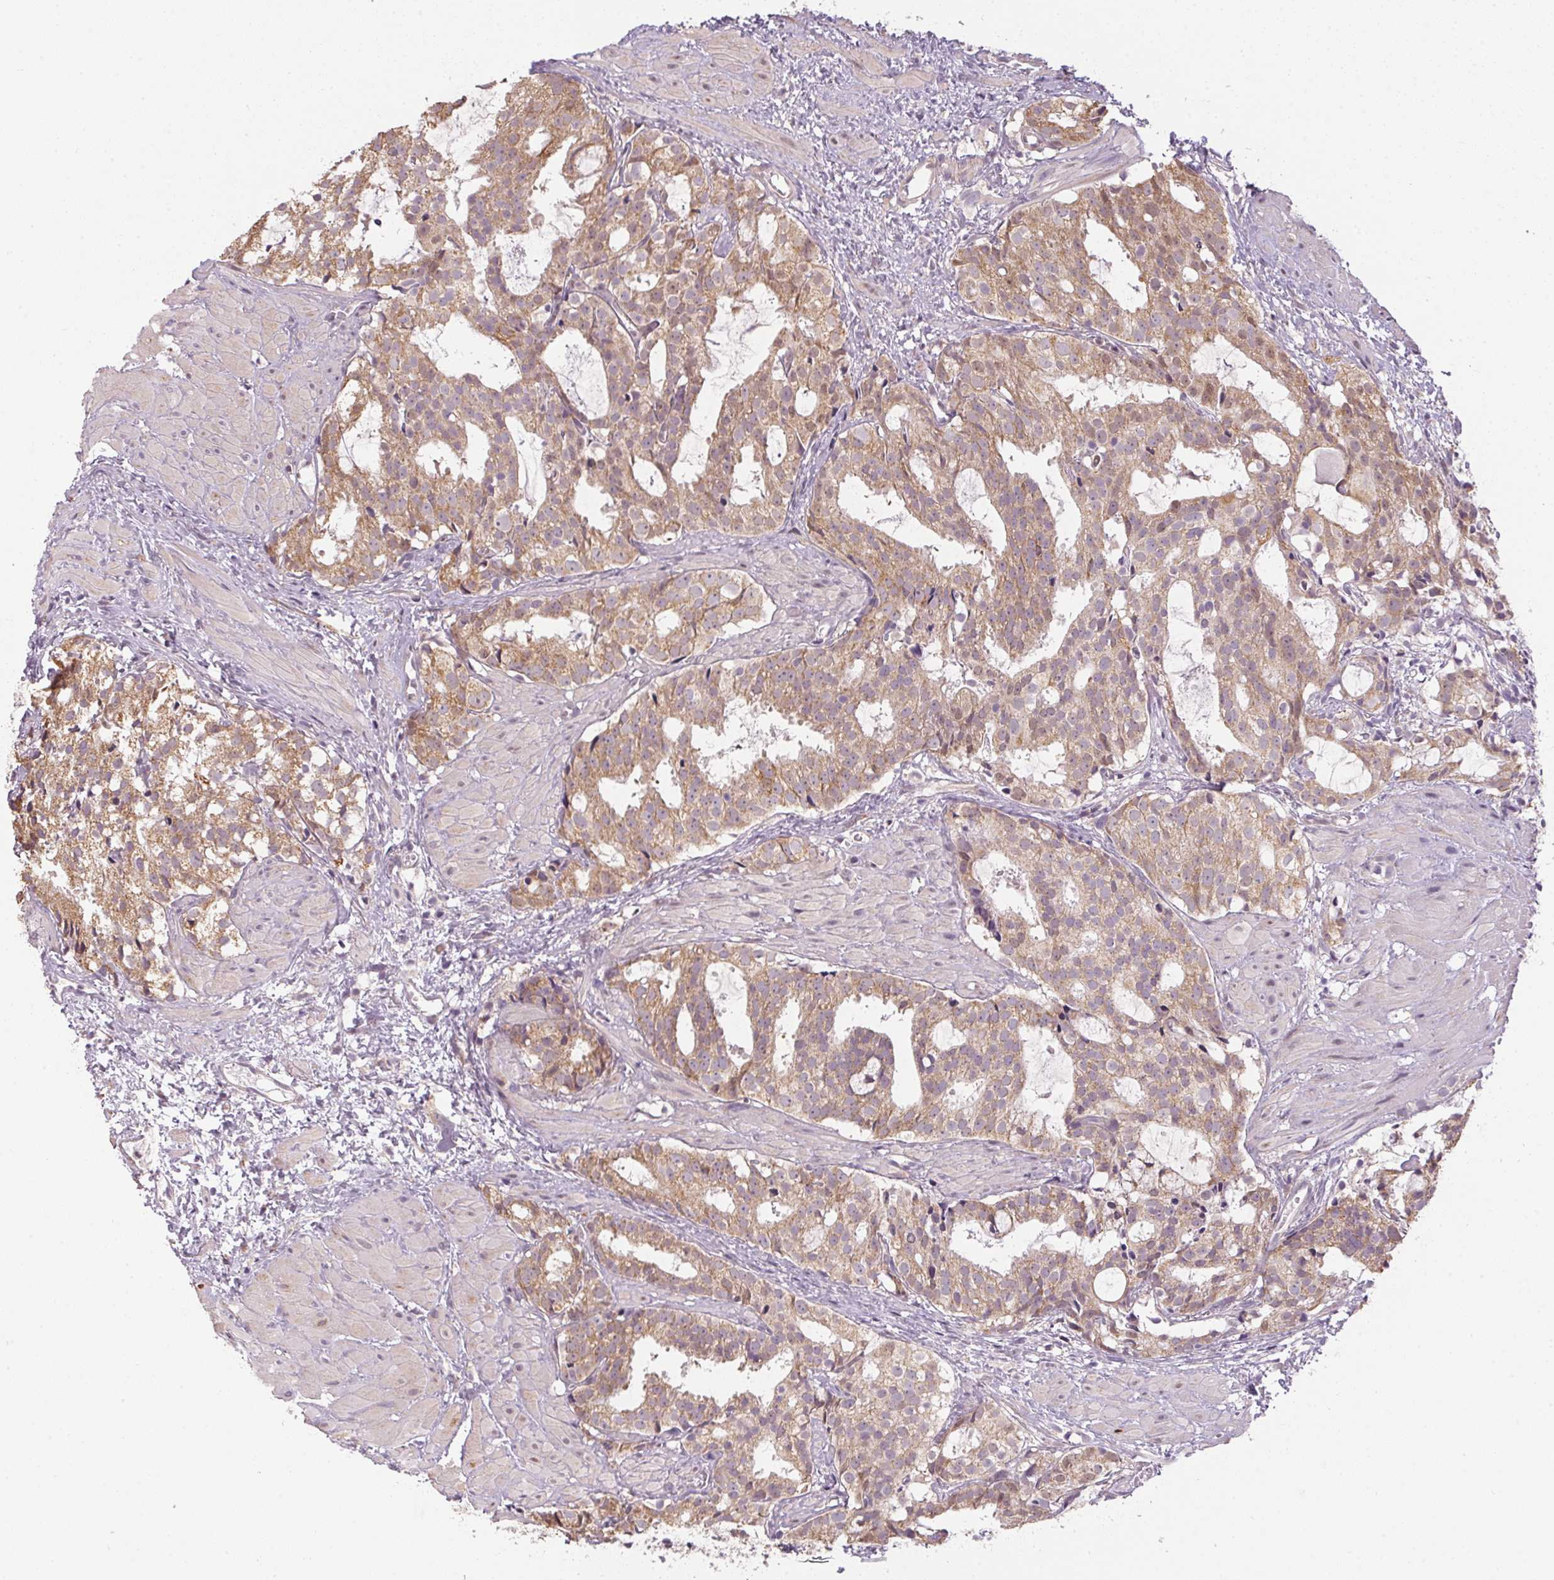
{"staining": {"intensity": "moderate", "quantity": "25%-75%", "location": "cytoplasmic/membranous"}, "tissue": "prostate cancer", "cell_type": "Tumor cells", "image_type": "cancer", "snomed": [{"axis": "morphology", "description": "Adenocarcinoma, High grade"}, {"axis": "topography", "description": "Prostate"}], "caption": "Brown immunohistochemical staining in human prostate cancer demonstrates moderate cytoplasmic/membranous staining in about 25%-75% of tumor cells.", "gene": "SC5D", "patient": {"sex": "male", "age": 79}}